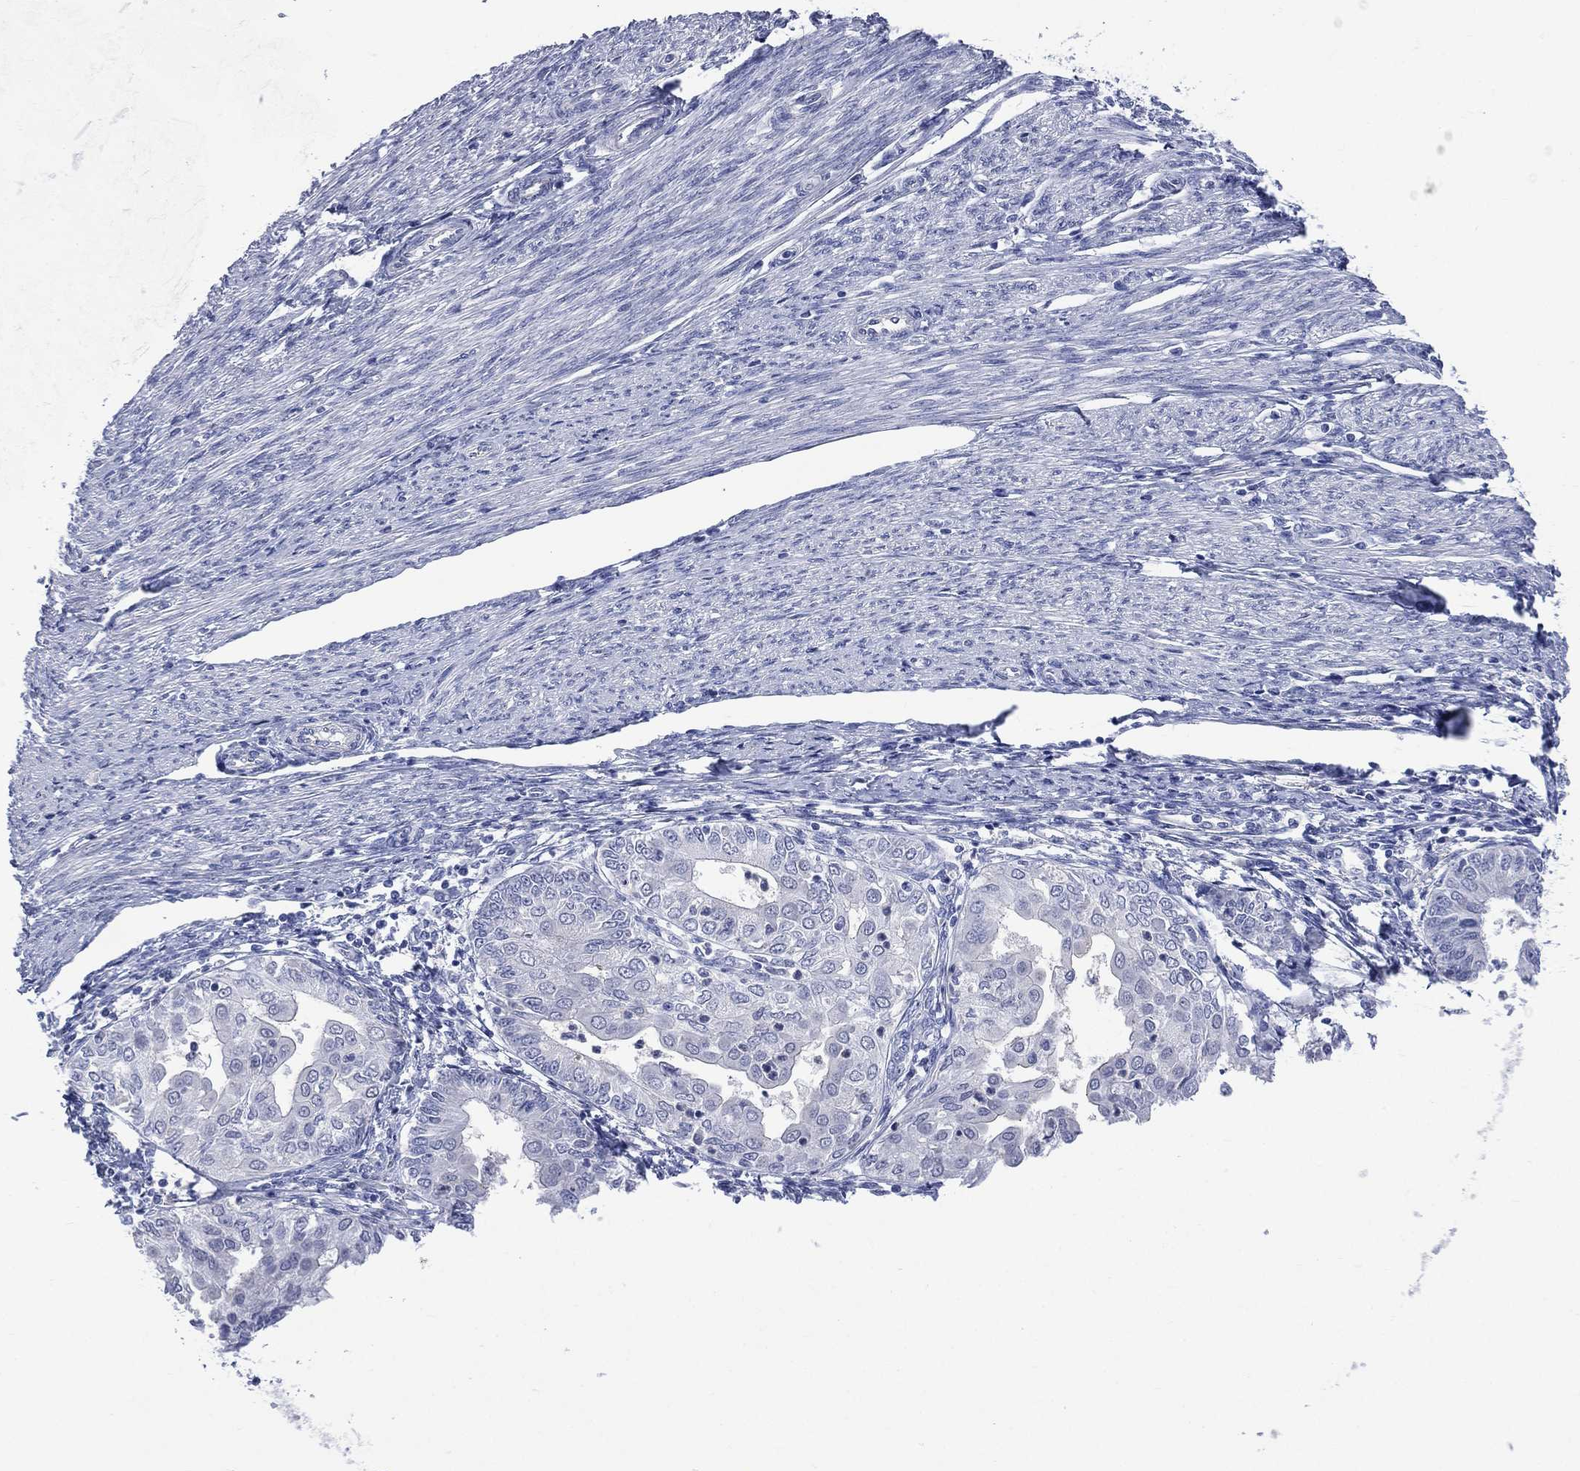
{"staining": {"intensity": "negative", "quantity": "none", "location": "none"}, "tissue": "endometrial cancer", "cell_type": "Tumor cells", "image_type": "cancer", "snomed": [{"axis": "morphology", "description": "Adenocarcinoma, NOS"}, {"axis": "topography", "description": "Endometrium"}], "caption": "Micrograph shows no significant protein staining in tumor cells of endometrial cancer (adenocarcinoma).", "gene": "AKAP3", "patient": {"sex": "female", "age": 68}}